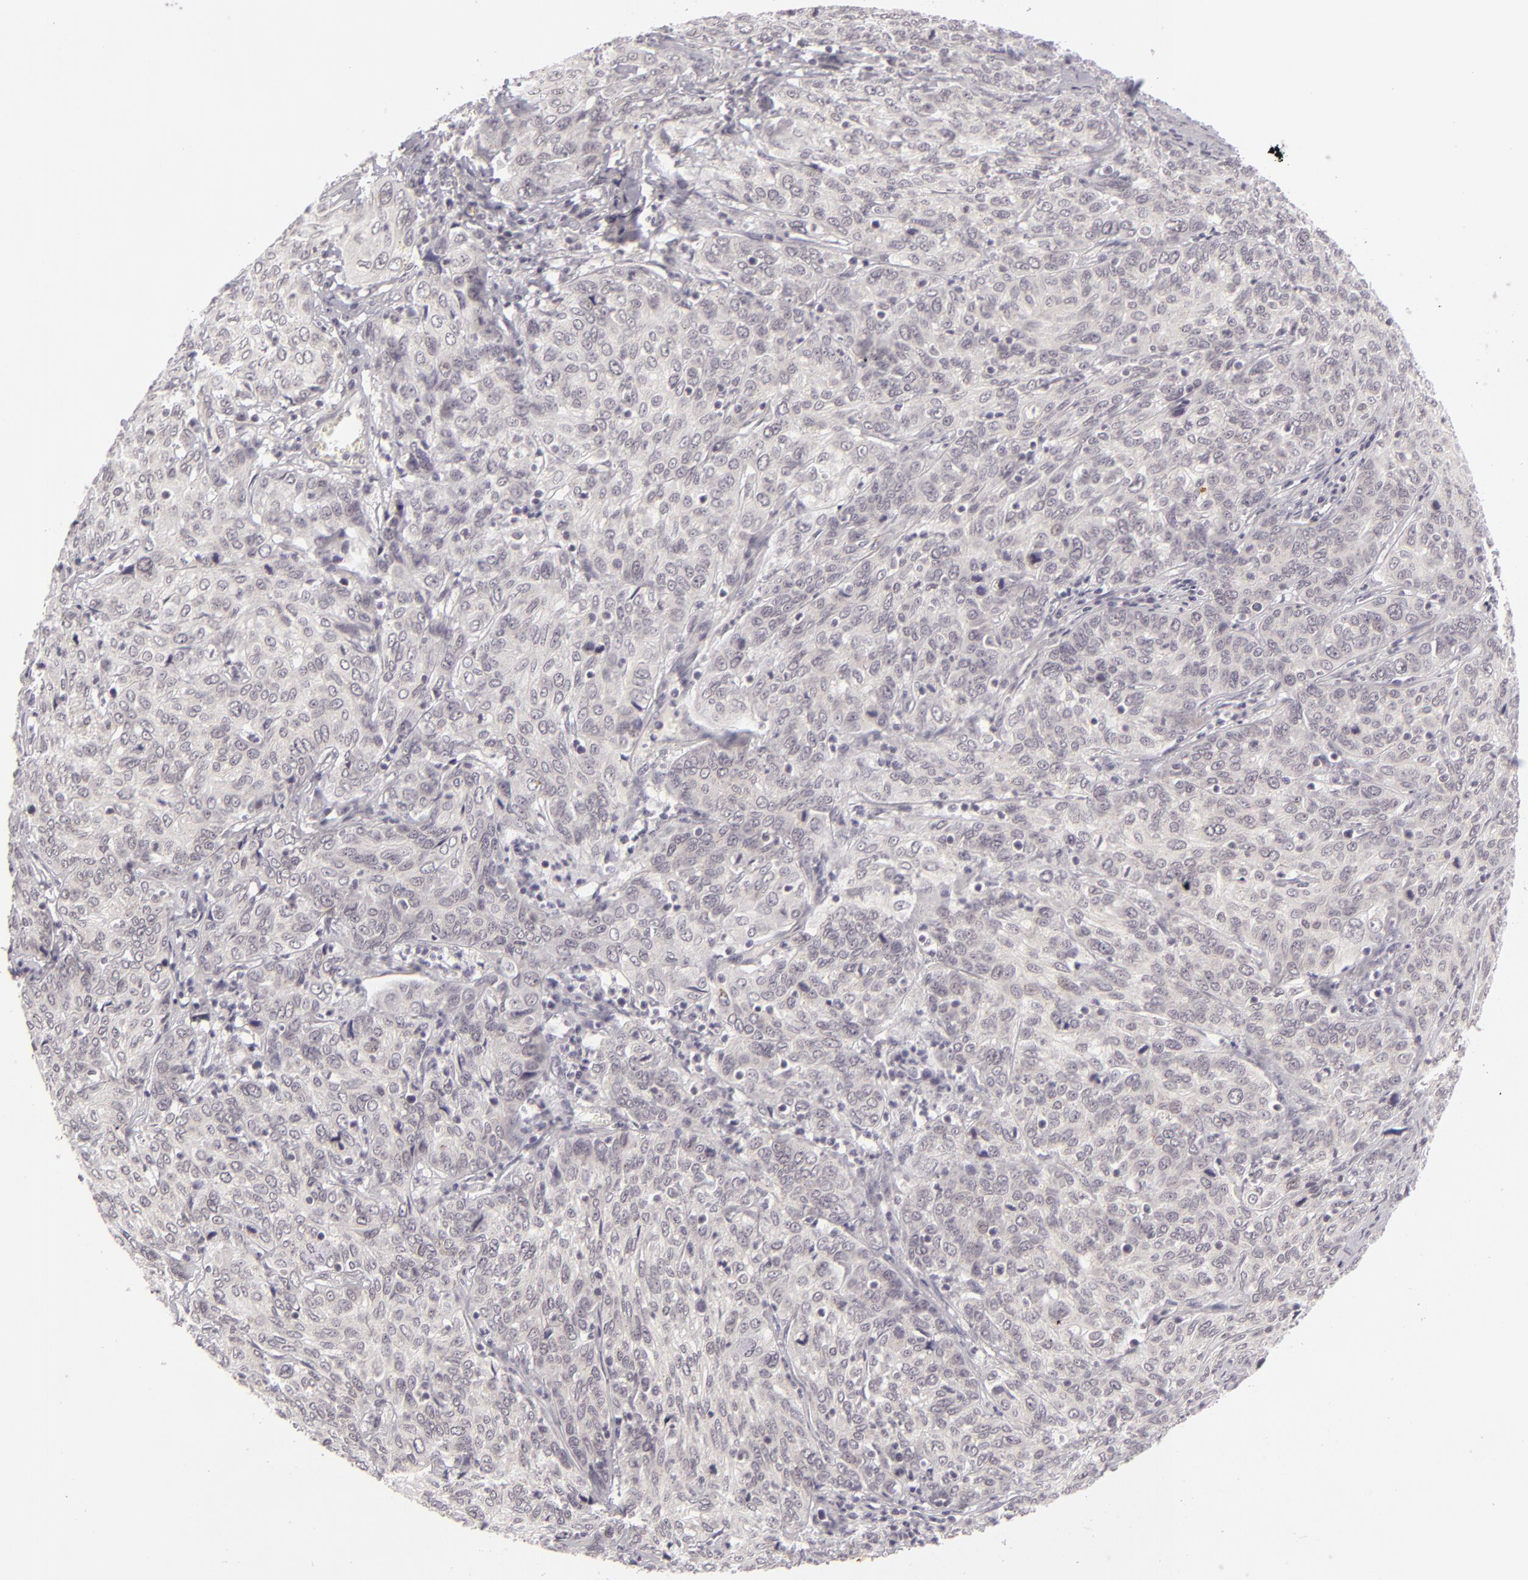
{"staining": {"intensity": "negative", "quantity": "none", "location": "none"}, "tissue": "cervical cancer", "cell_type": "Tumor cells", "image_type": "cancer", "snomed": [{"axis": "morphology", "description": "Squamous cell carcinoma, NOS"}, {"axis": "topography", "description": "Cervix"}], "caption": "This is an immunohistochemistry (IHC) image of human cervical squamous cell carcinoma. There is no staining in tumor cells.", "gene": "DLG3", "patient": {"sex": "female", "age": 38}}